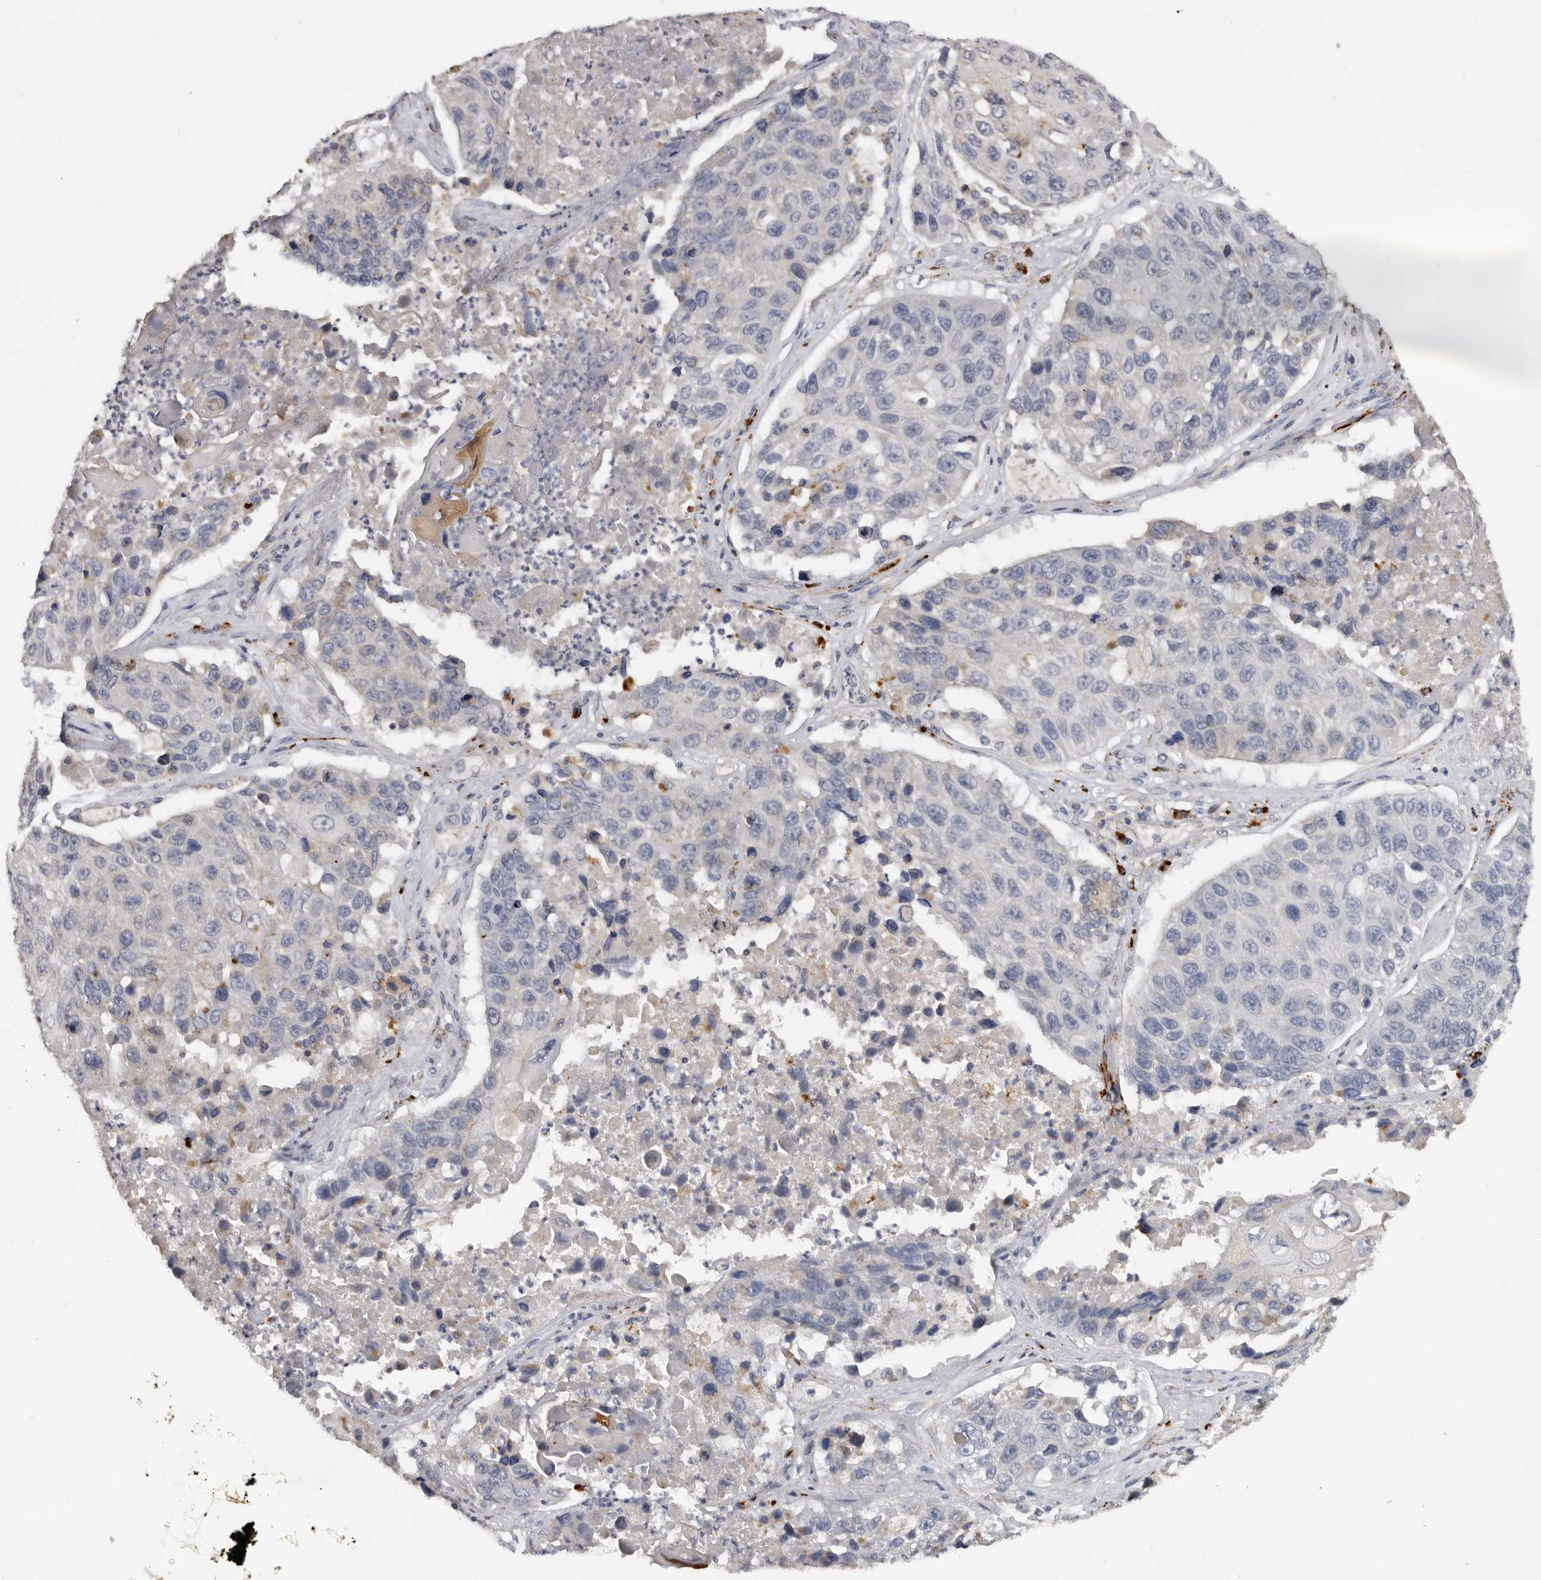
{"staining": {"intensity": "negative", "quantity": "none", "location": "none"}, "tissue": "lung cancer", "cell_type": "Tumor cells", "image_type": "cancer", "snomed": [{"axis": "morphology", "description": "Squamous cell carcinoma, NOS"}, {"axis": "topography", "description": "Lung"}], "caption": "A high-resolution micrograph shows IHC staining of lung cancer (squamous cell carcinoma), which displays no significant positivity in tumor cells. (DAB immunohistochemistry visualized using brightfield microscopy, high magnification).", "gene": "DAP", "patient": {"sex": "male", "age": 61}}